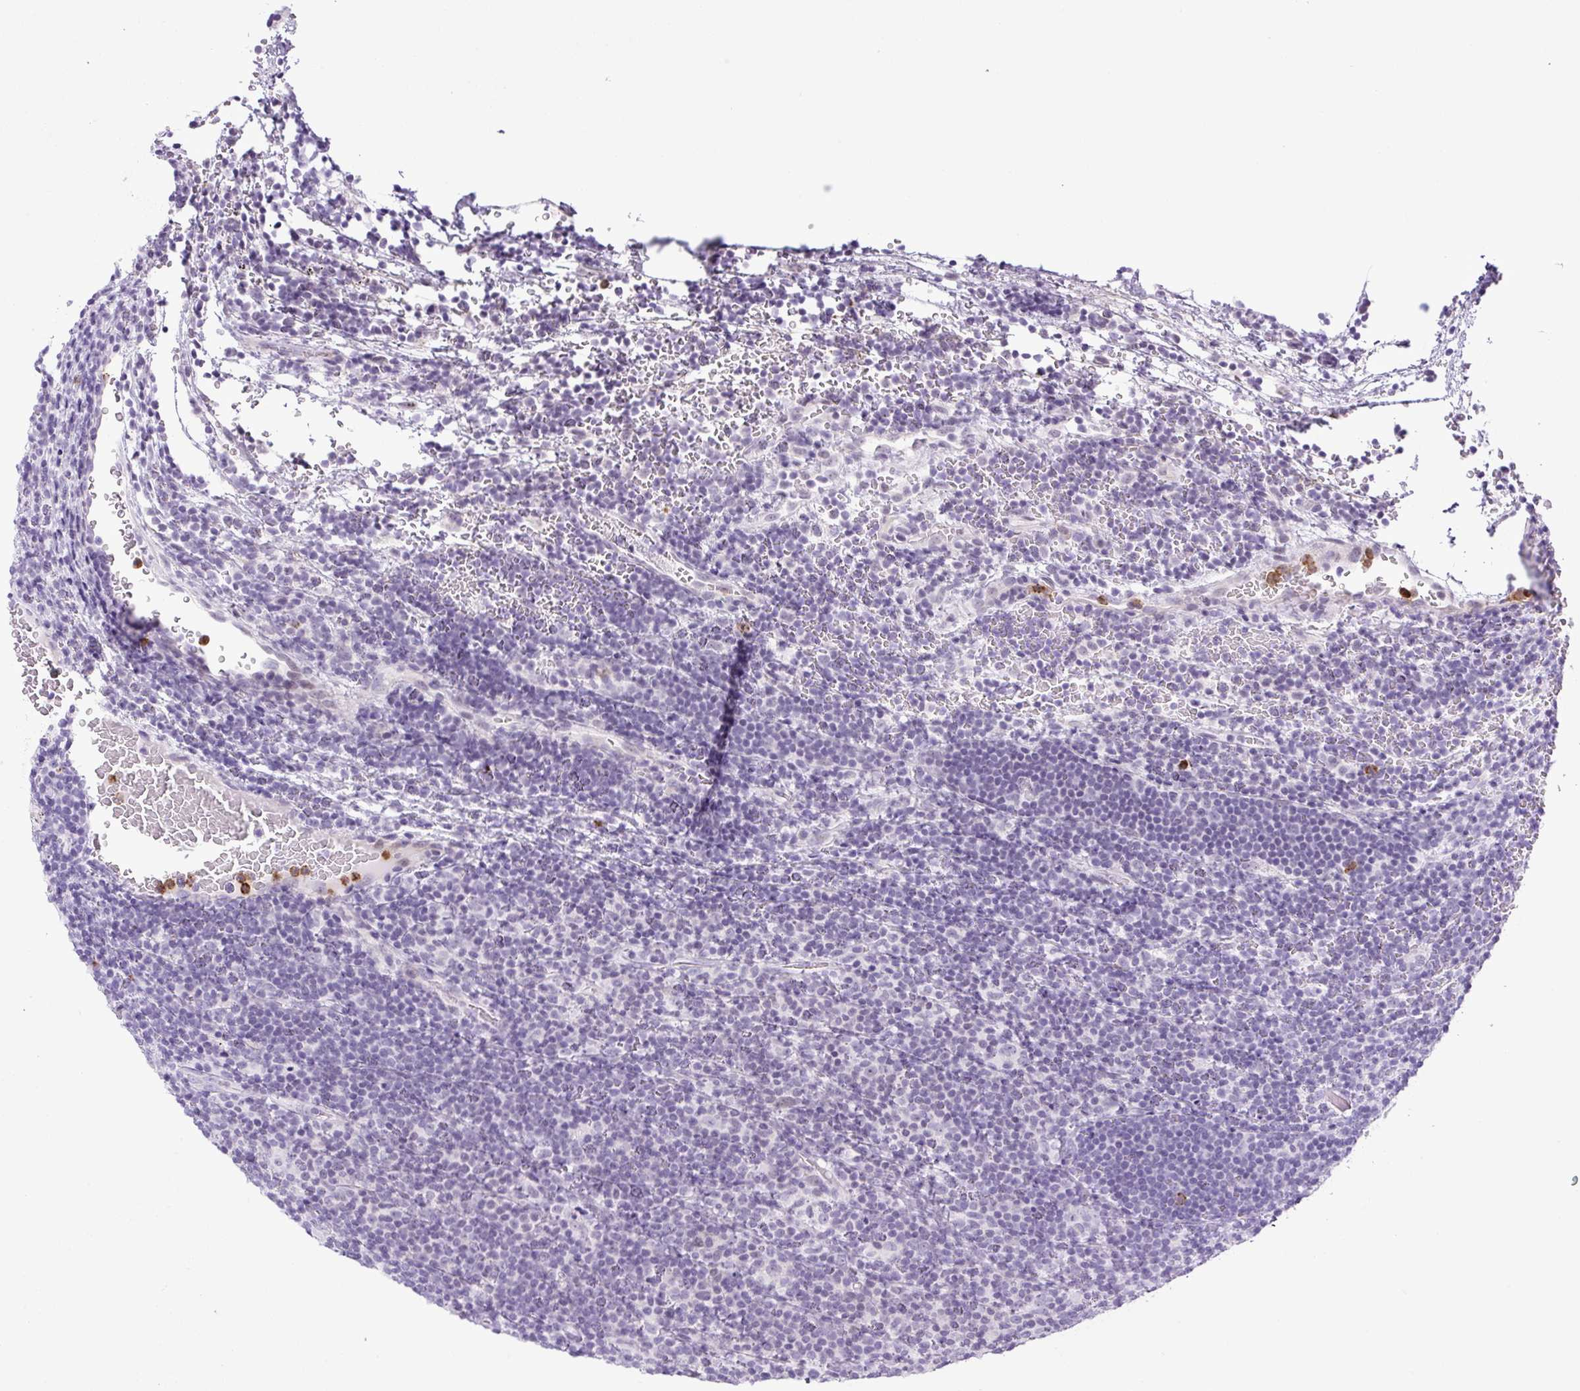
{"staining": {"intensity": "negative", "quantity": "none", "location": "none"}, "tissue": "lymphoma", "cell_type": "Tumor cells", "image_type": "cancer", "snomed": [{"axis": "morphology", "description": "Hodgkin's disease, NOS"}, {"axis": "topography", "description": "Lymph node"}], "caption": "DAB immunohistochemical staining of human lymphoma shows no significant positivity in tumor cells.", "gene": "RHBDD2", "patient": {"sex": "female", "age": 57}}